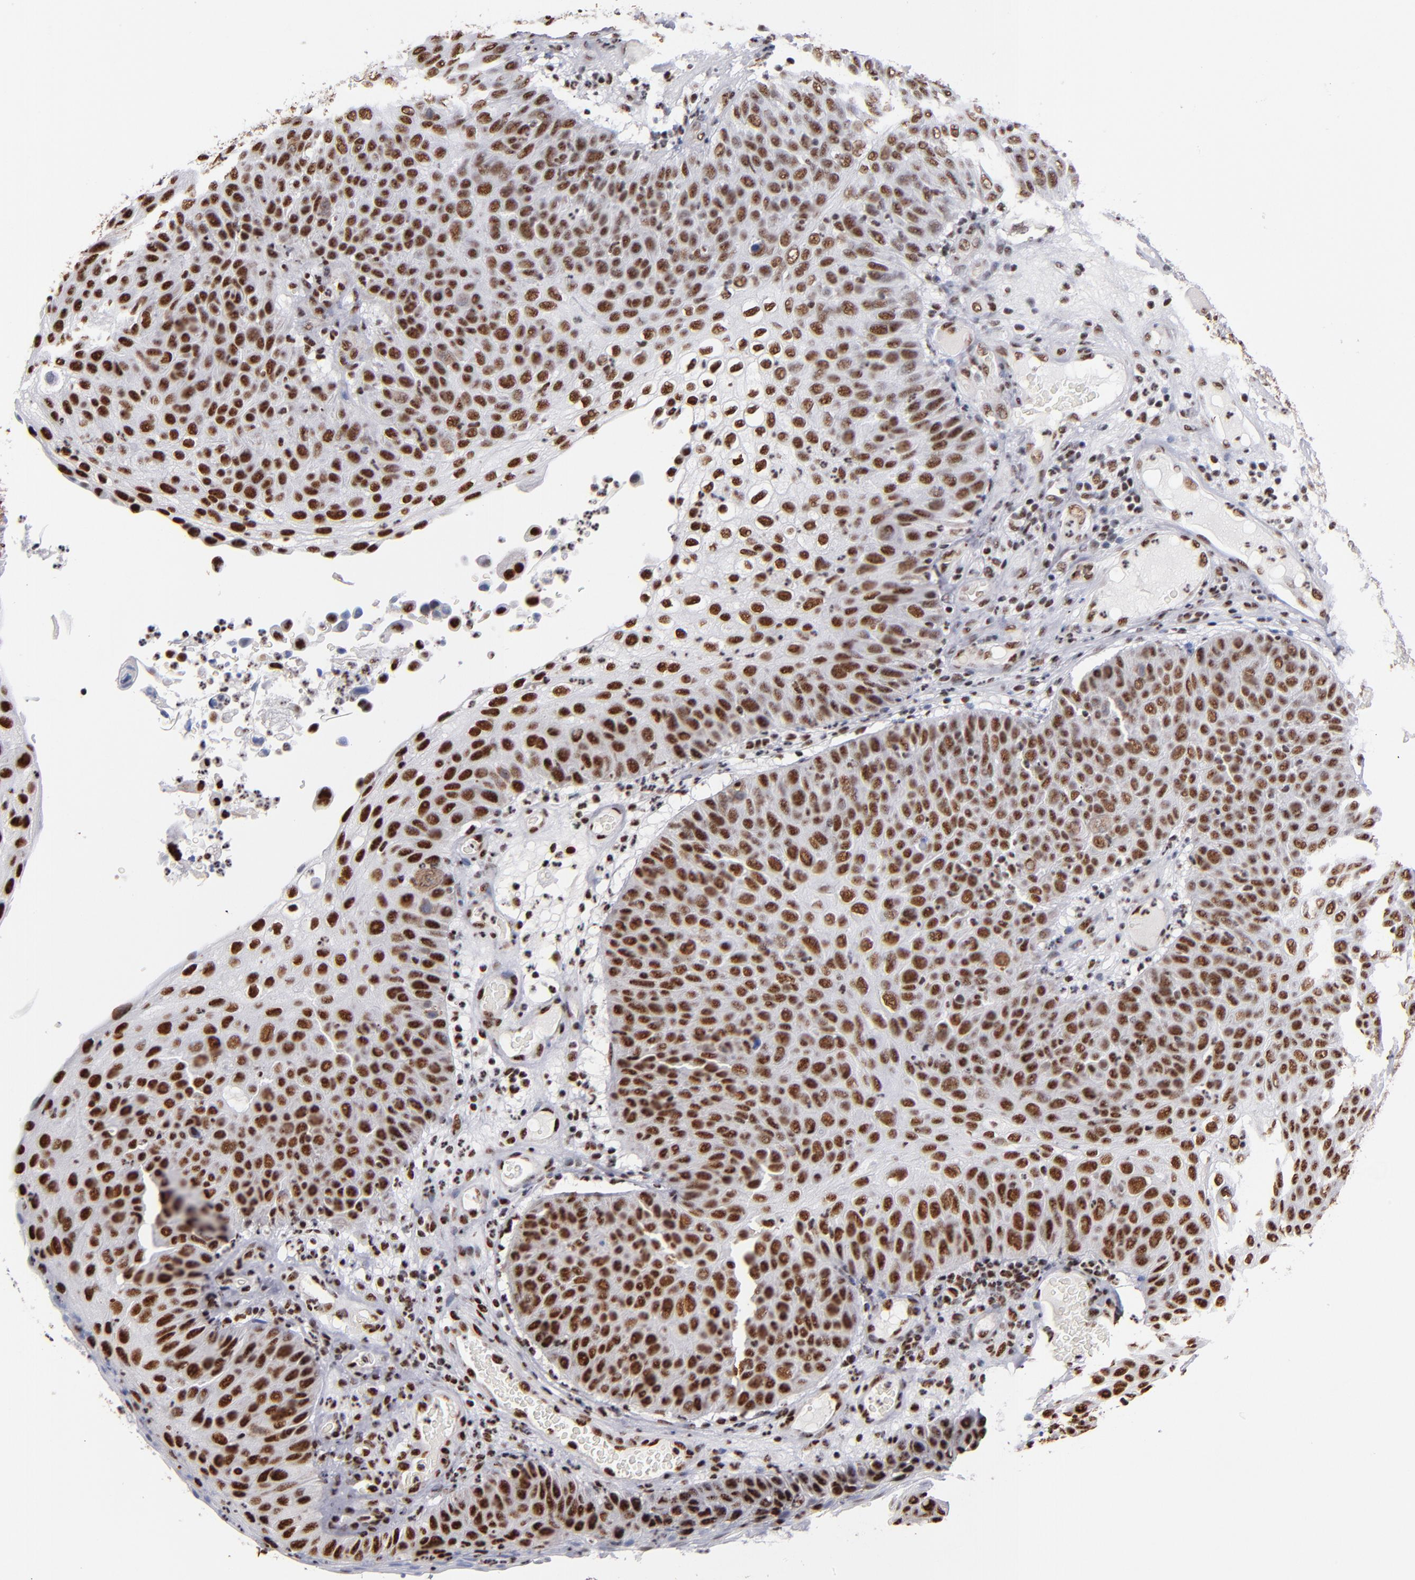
{"staining": {"intensity": "strong", "quantity": ">75%", "location": "nuclear"}, "tissue": "skin cancer", "cell_type": "Tumor cells", "image_type": "cancer", "snomed": [{"axis": "morphology", "description": "Squamous cell carcinoma, NOS"}, {"axis": "topography", "description": "Skin"}], "caption": "Immunohistochemical staining of squamous cell carcinoma (skin) displays high levels of strong nuclear protein staining in about >75% of tumor cells. (DAB = brown stain, brightfield microscopy at high magnification).", "gene": "MN1", "patient": {"sex": "male", "age": 87}}